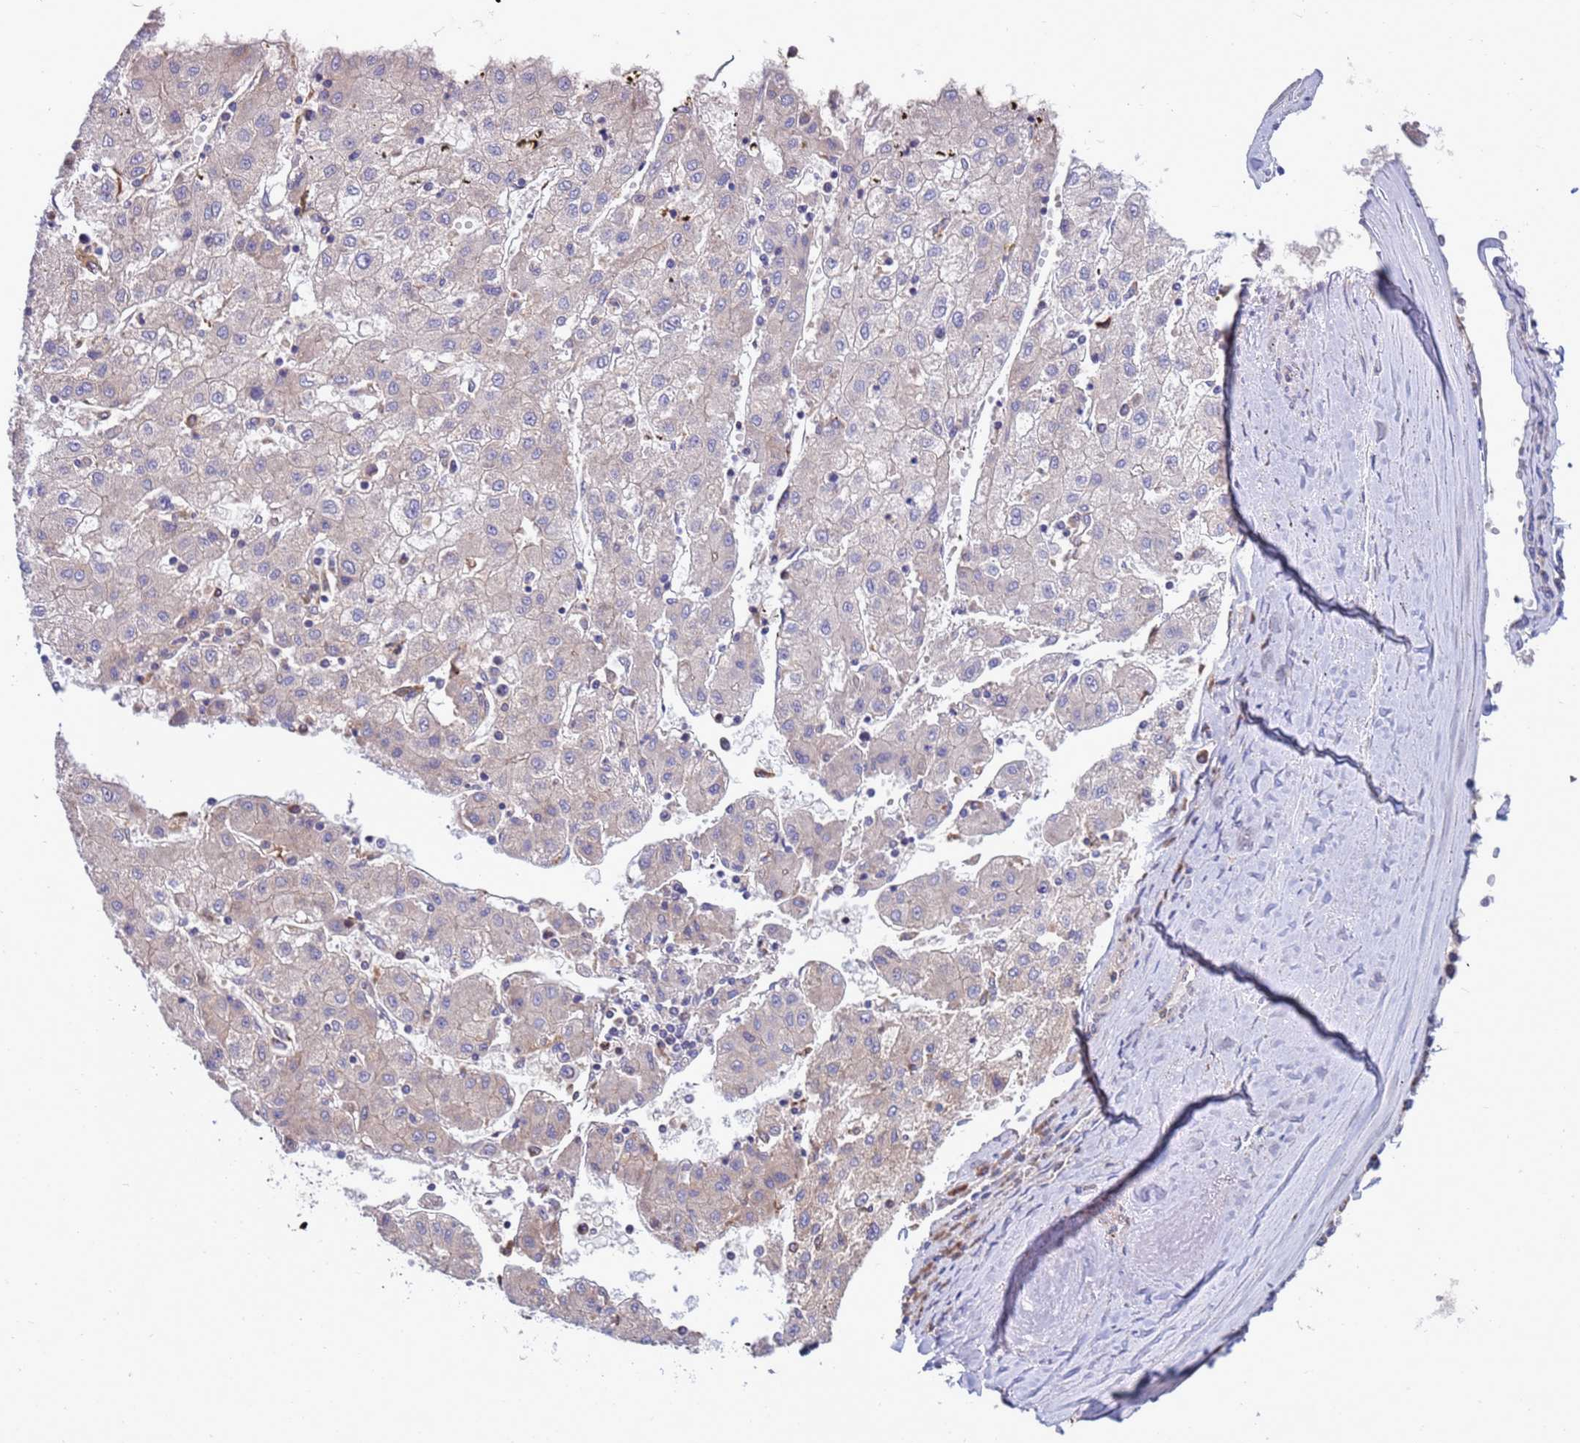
{"staining": {"intensity": "negative", "quantity": "none", "location": "none"}, "tissue": "liver cancer", "cell_type": "Tumor cells", "image_type": "cancer", "snomed": [{"axis": "morphology", "description": "Carcinoma, Hepatocellular, NOS"}, {"axis": "topography", "description": "Liver"}], "caption": "Human liver cancer stained for a protein using immunohistochemistry (IHC) shows no staining in tumor cells.", "gene": "RAPGEF4", "patient": {"sex": "male", "age": 72}}